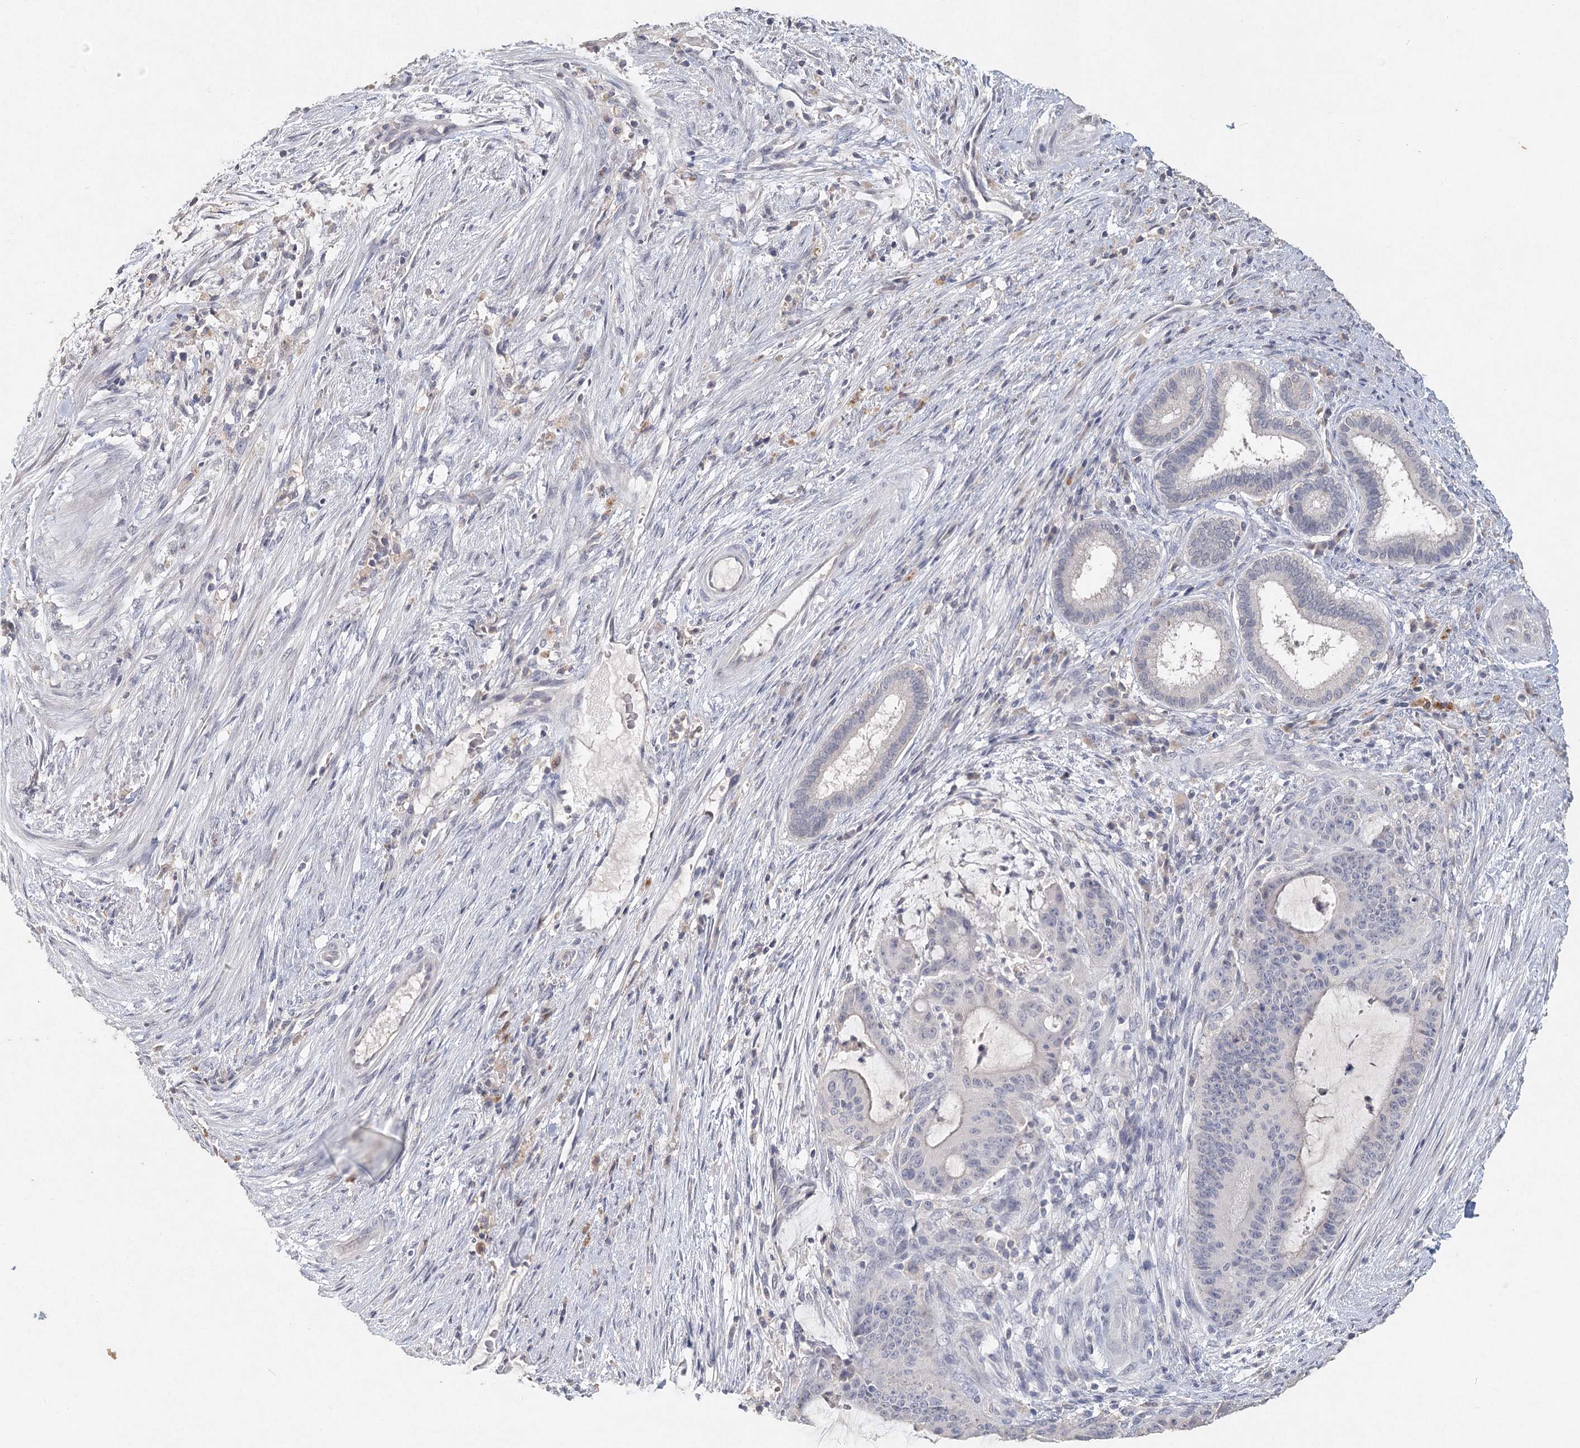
{"staining": {"intensity": "negative", "quantity": "none", "location": "none"}, "tissue": "liver cancer", "cell_type": "Tumor cells", "image_type": "cancer", "snomed": [{"axis": "morphology", "description": "Normal tissue, NOS"}, {"axis": "morphology", "description": "Cholangiocarcinoma"}, {"axis": "topography", "description": "Liver"}, {"axis": "topography", "description": "Peripheral nerve tissue"}], "caption": "Histopathology image shows no significant protein expression in tumor cells of liver cancer. (DAB (3,3'-diaminobenzidine) immunohistochemistry (IHC) visualized using brightfield microscopy, high magnification).", "gene": "ARSI", "patient": {"sex": "female", "age": 73}}